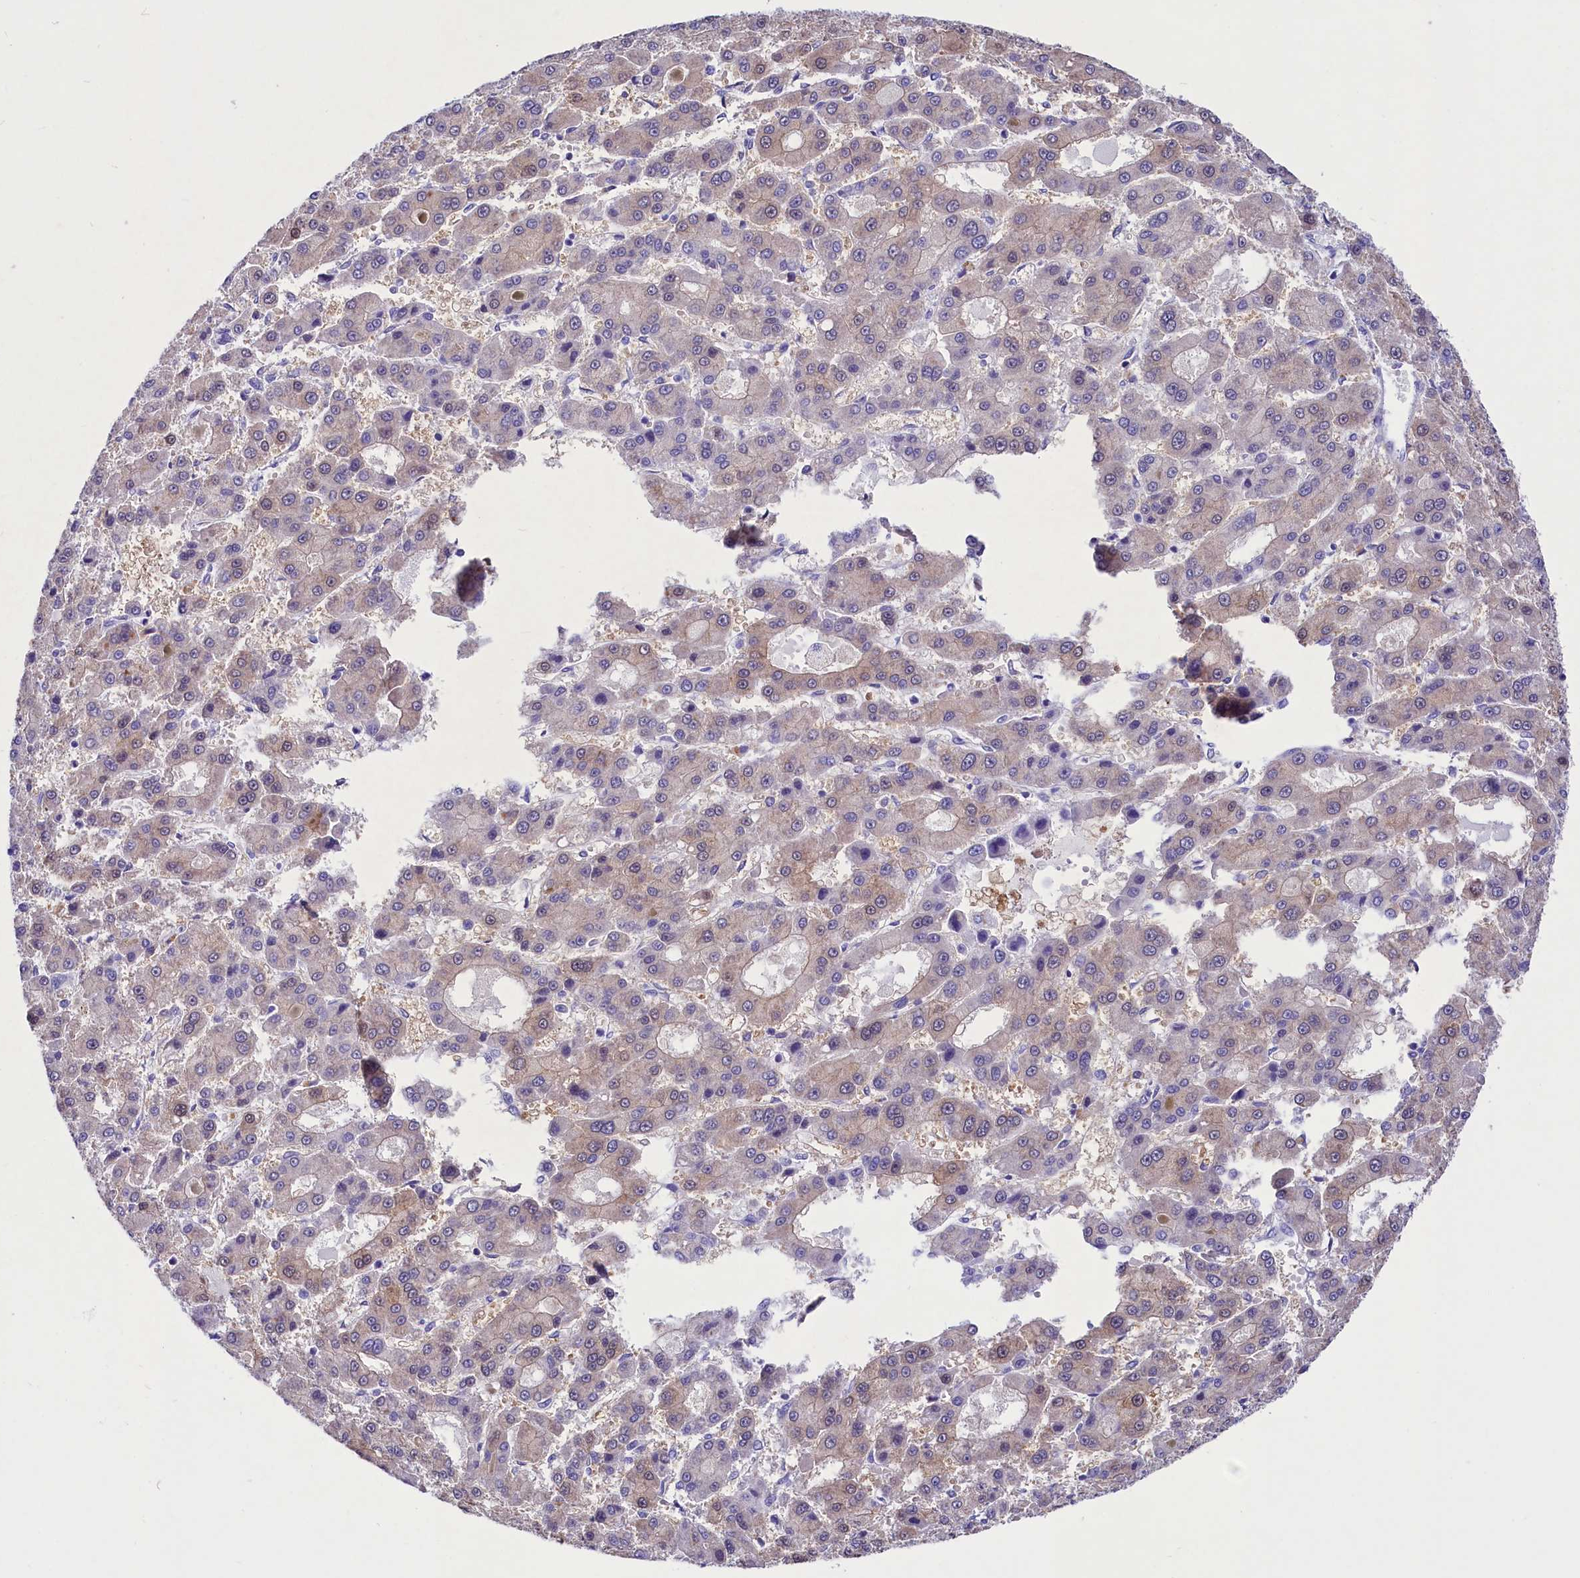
{"staining": {"intensity": "weak", "quantity": "25%-75%", "location": "cytoplasmic/membranous"}, "tissue": "liver cancer", "cell_type": "Tumor cells", "image_type": "cancer", "snomed": [{"axis": "morphology", "description": "Carcinoma, Hepatocellular, NOS"}, {"axis": "topography", "description": "Liver"}], "caption": "Immunohistochemical staining of human hepatocellular carcinoma (liver) exhibits low levels of weak cytoplasmic/membranous protein positivity in approximately 25%-75% of tumor cells.", "gene": "TTC36", "patient": {"sex": "male", "age": 70}}